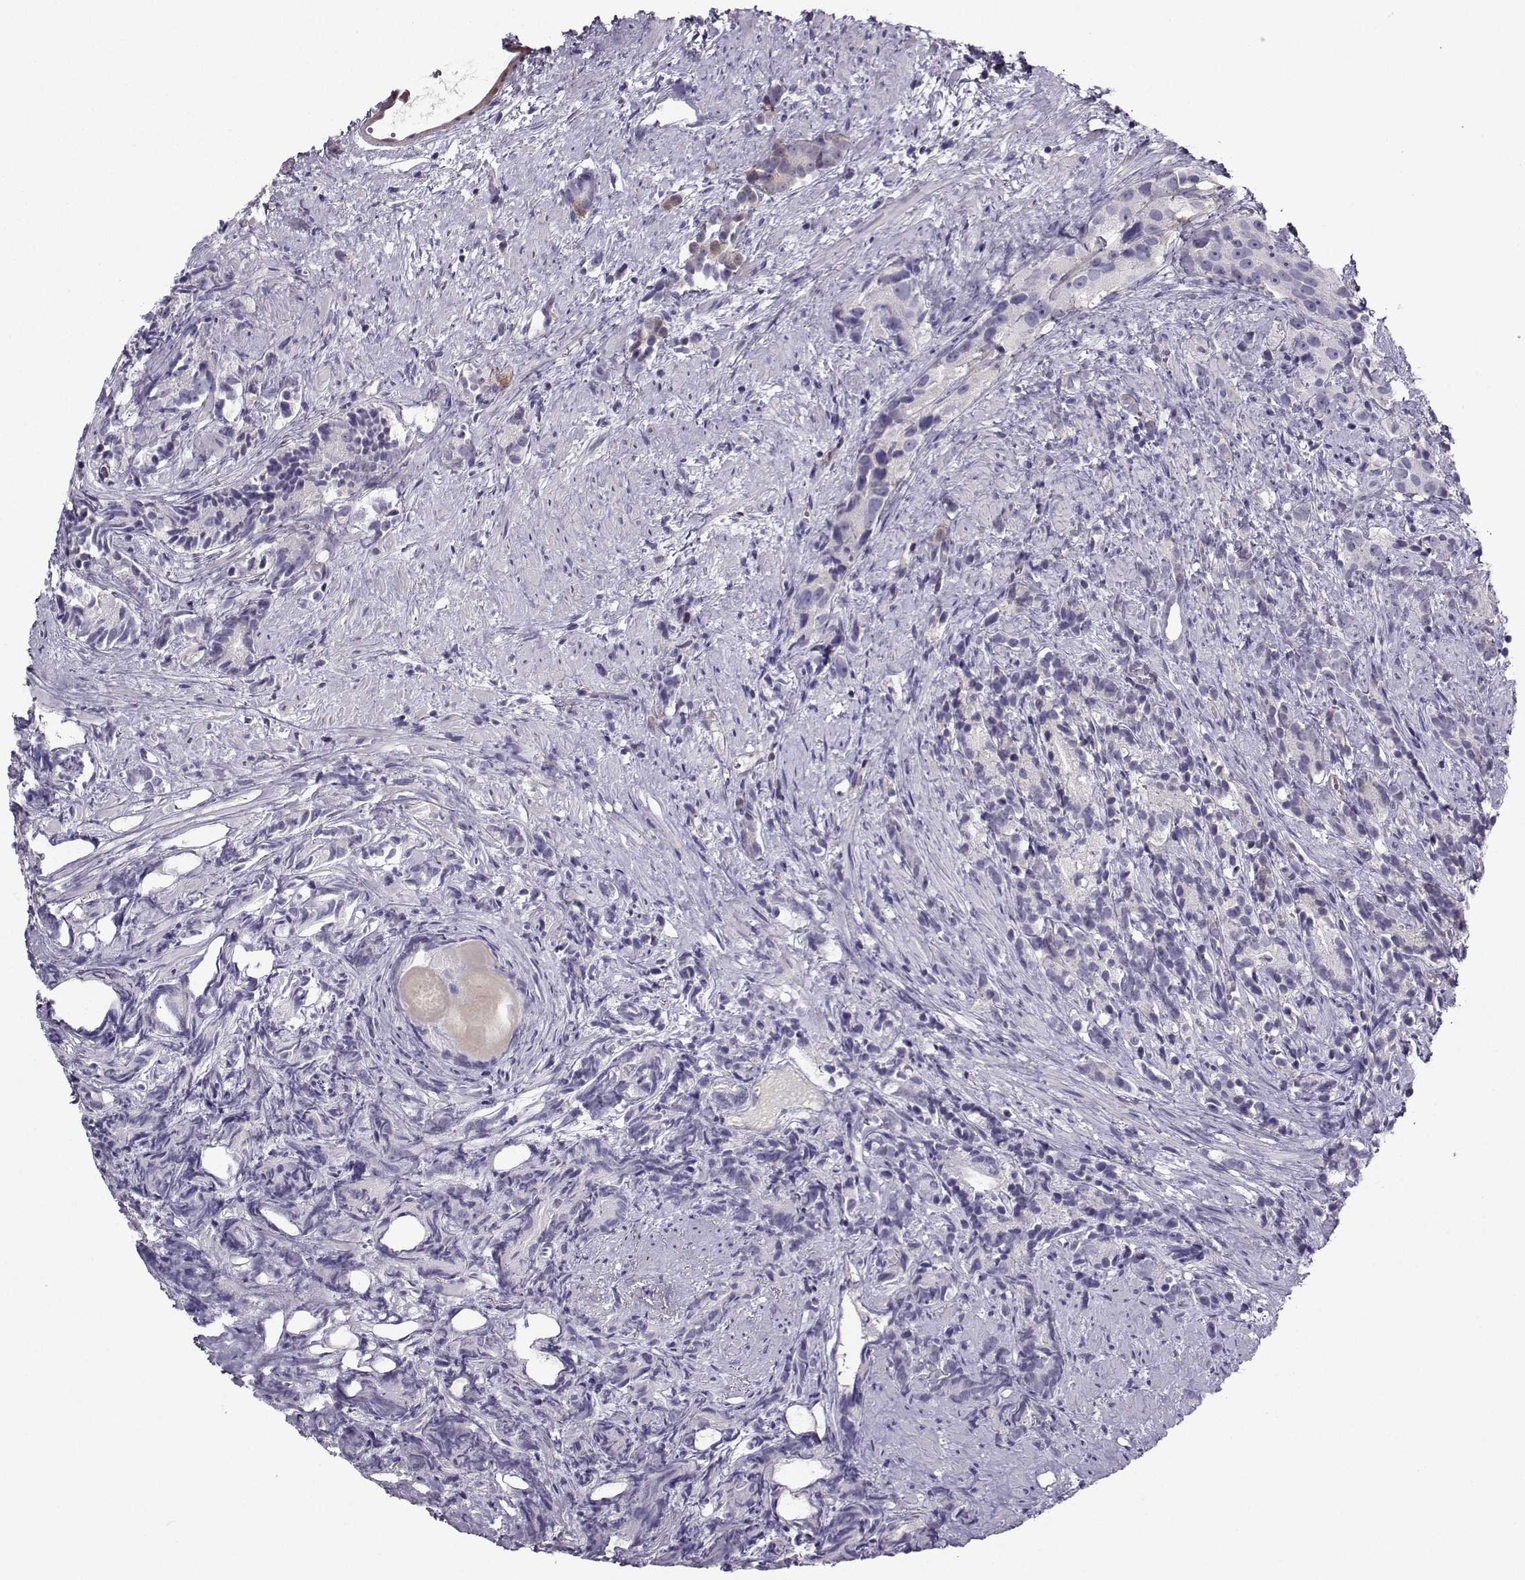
{"staining": {"intensity": "negative", "quantity": "none", "location": "none"}, "tissue": "prostate cancer", "cell_type": "Tumor cells", "image_type": "cancer", "snomed": [{"axis": "morphology", "description": "Adenocarcinoma, High grade"}, {"axis": "topography", "description": "Prostate"}], "caption": "Human adenocarcinoma (high-grade) (prostate) stained for a protein using immunohistochemistry (IHC) displays no staining in tumor cells.", "gene": "NQO1", "patient": {"sex": "male", "age": 90}}